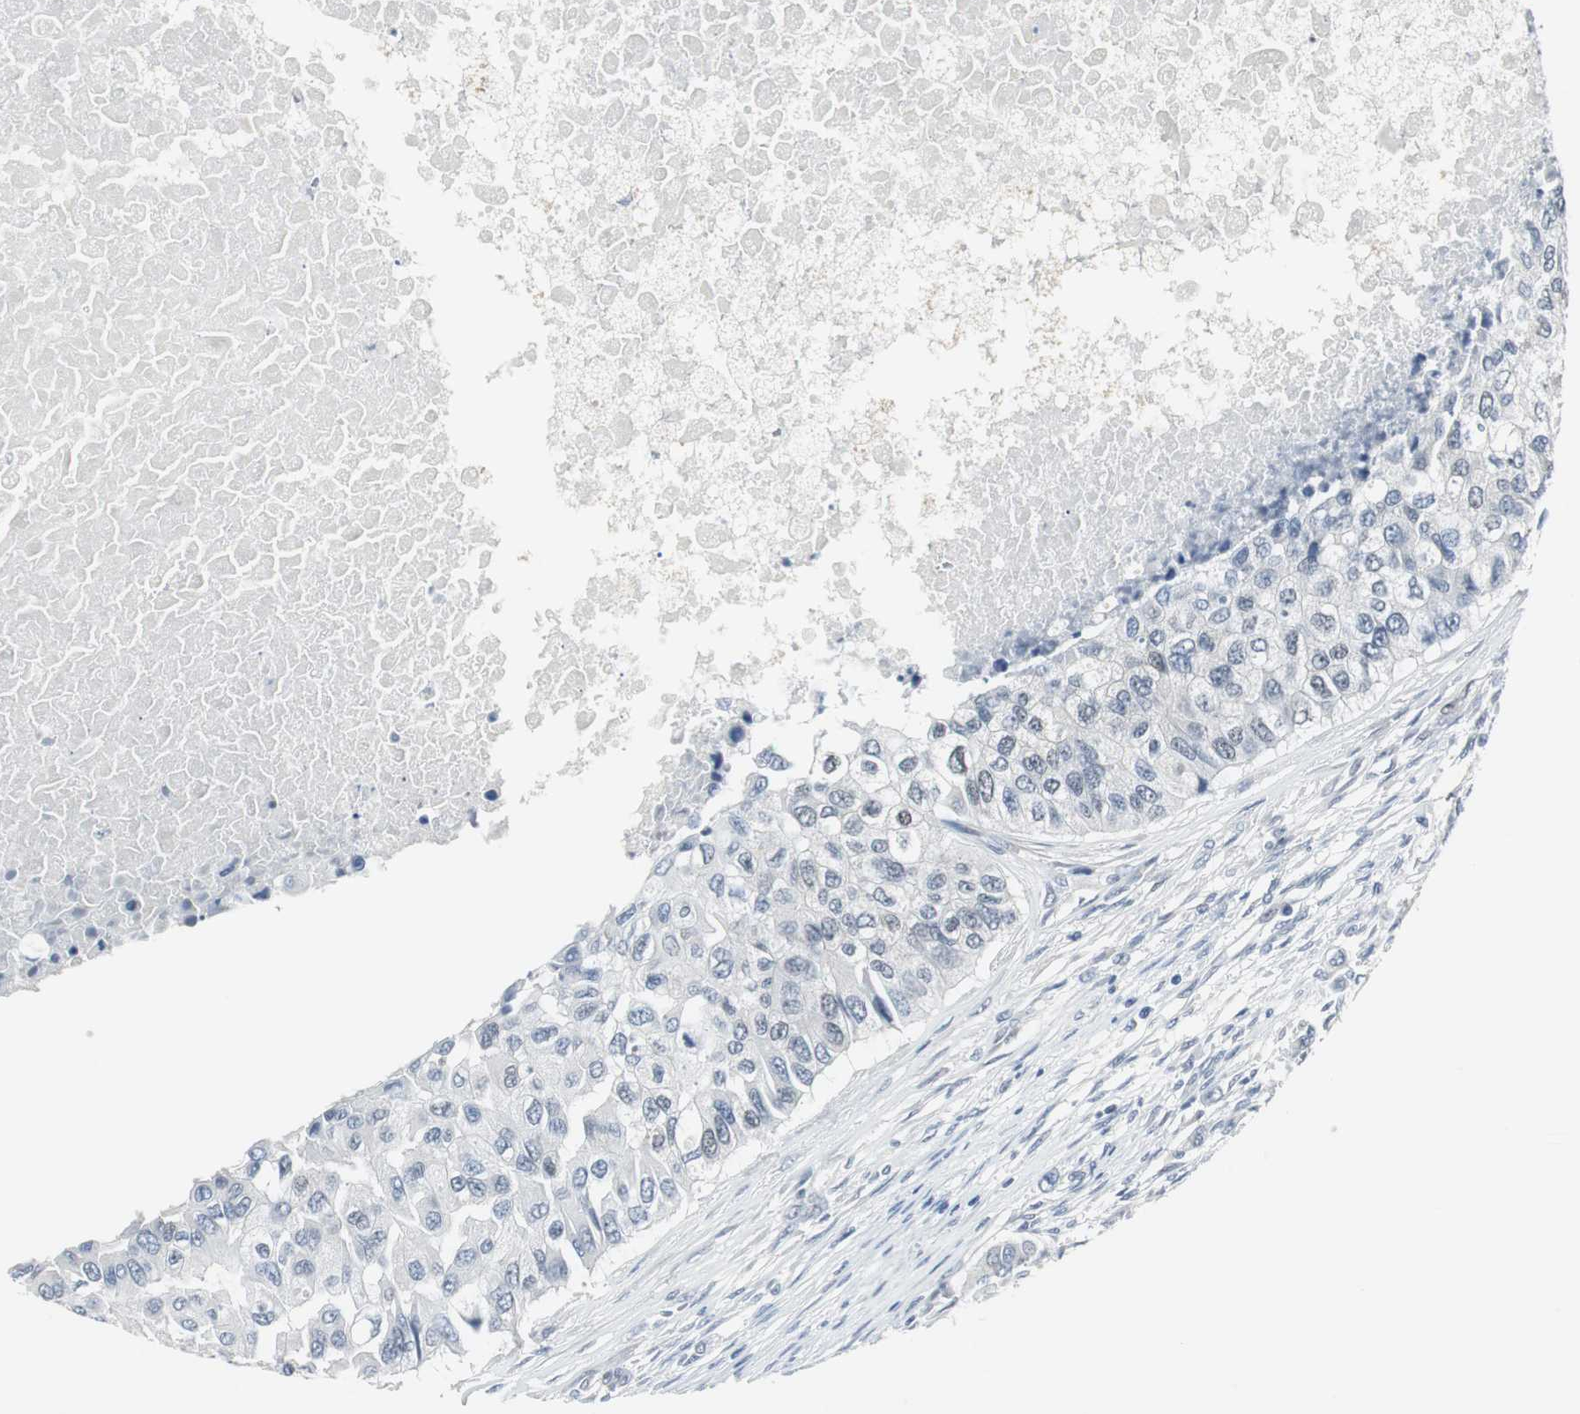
{"staining": {"intensity": "negative", "quantity": "none", "location": "none"}, "tissue": "breast cancer", "cell_type": "Tumor cells", "image_type": "cancer", "snomed": [{"axis": "morphology", "description": "Normal tissue, NOS"}, {"axis": "morphology", "description": "Duct carcinoma"}, {"axis": "topography", "description": "Breast"}], "caption": "Immunohistochemical staining of human invasive ductal carcinoma (breast) reveals no significant positivity in tumor cells.", "gene": "ELK1", "patient": {"sex": "female", "age": 49}}